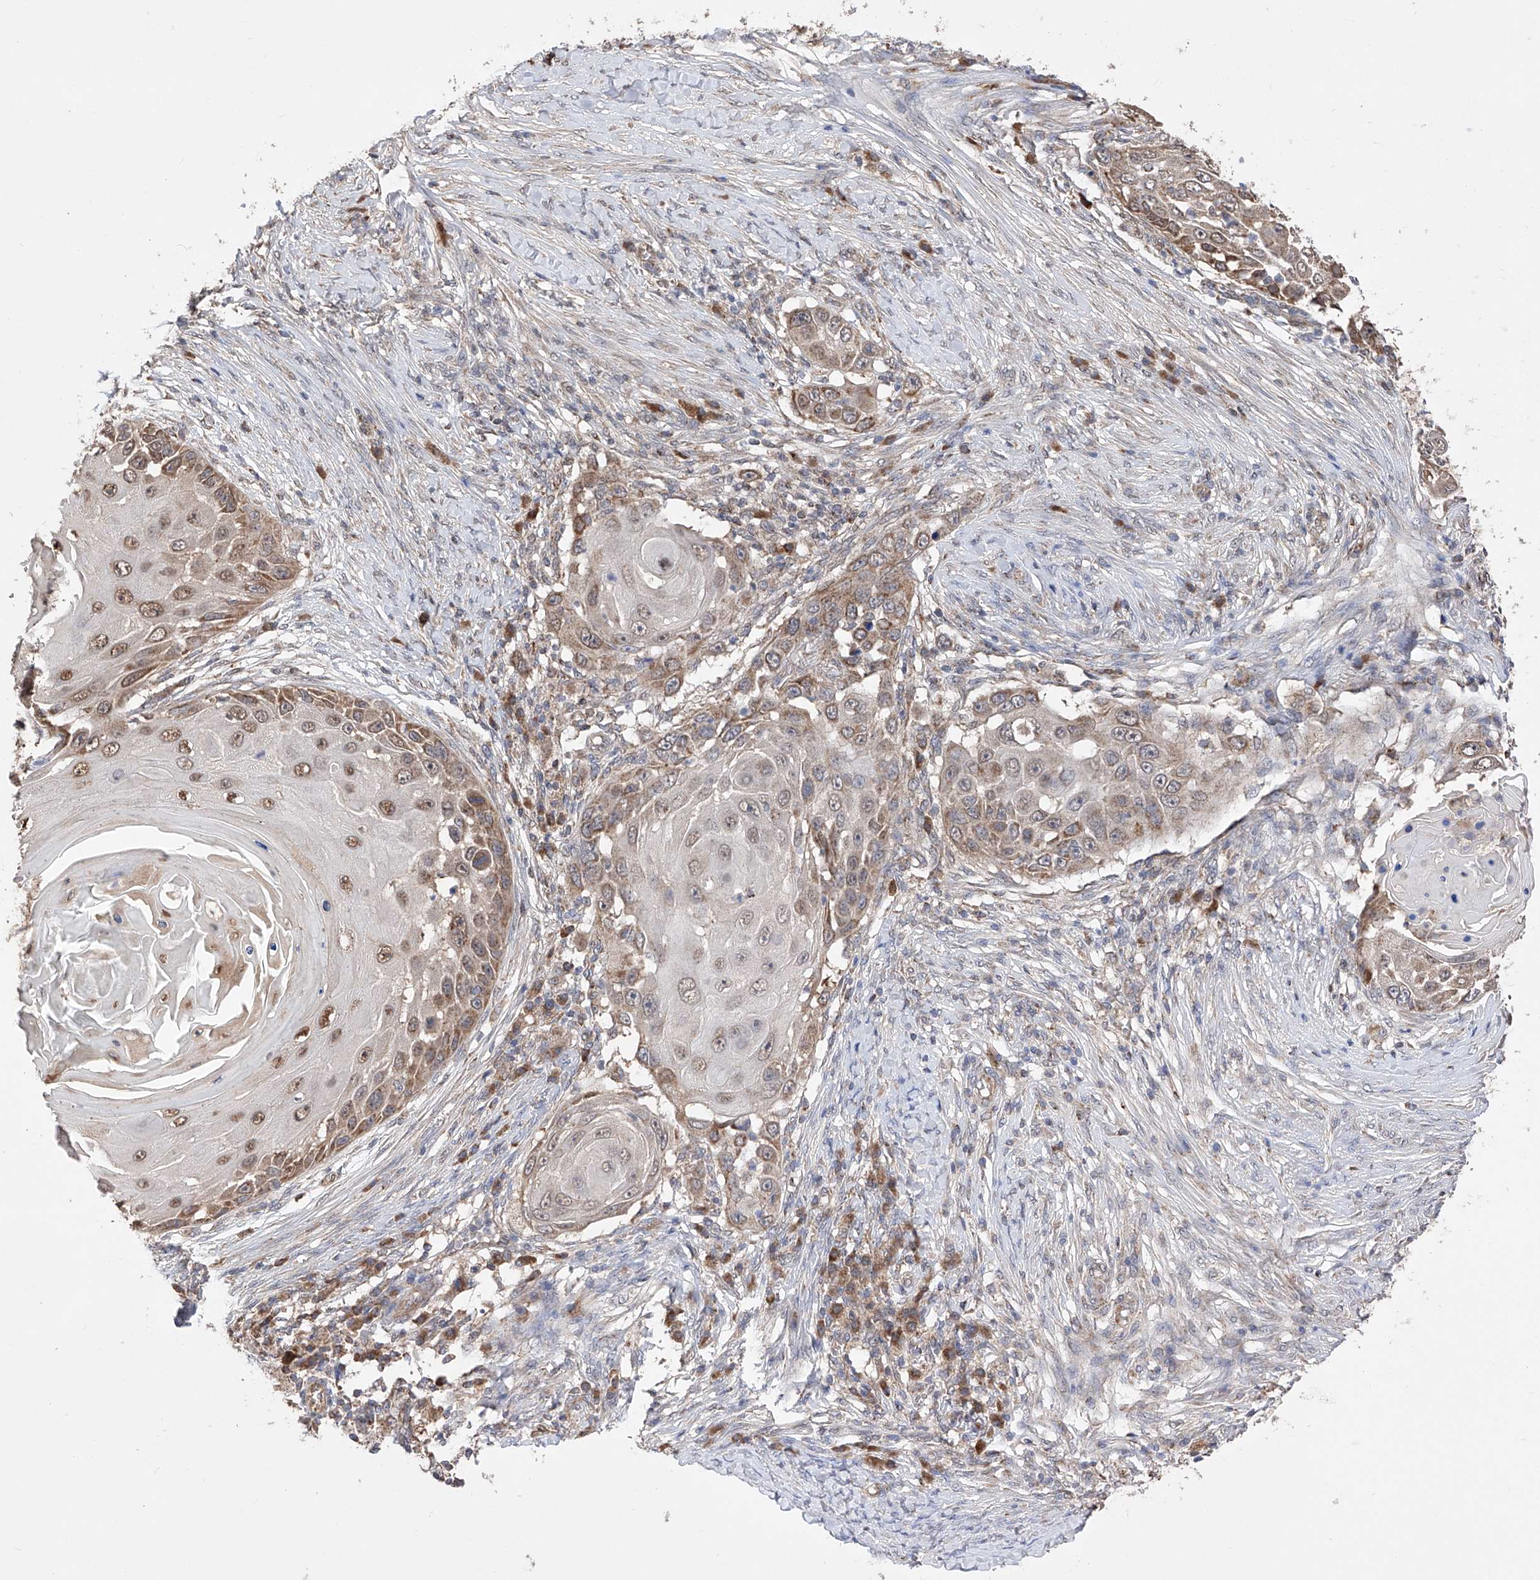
{"staining": {"intensity": "moderate", "quantity": ">75%", "location": "cytoplasmic/membranous,nuclear"}, "tissue": "skin cancer", "cell_type": "Tumor cells", "image_type": "cancer", "snomed": [{"axis": "morphology", "description": "Squamous cell carcinoma, NOS"}, {"axis": "topography", "description": "Skin"}], "caption": "Immunohistochemical staining of squamous cell carcinoma (skin) demonstrates moderate cytoplasmic/membranous and nuclear protein positivity in approximately >75% of tumor cells. (Stains: DAB in brown, nuclei in blue, Microscopy: brightfield microscopy at high magnification).", "gene": "SDHAF4", "patient": {"sex": "female", "age": 44}}